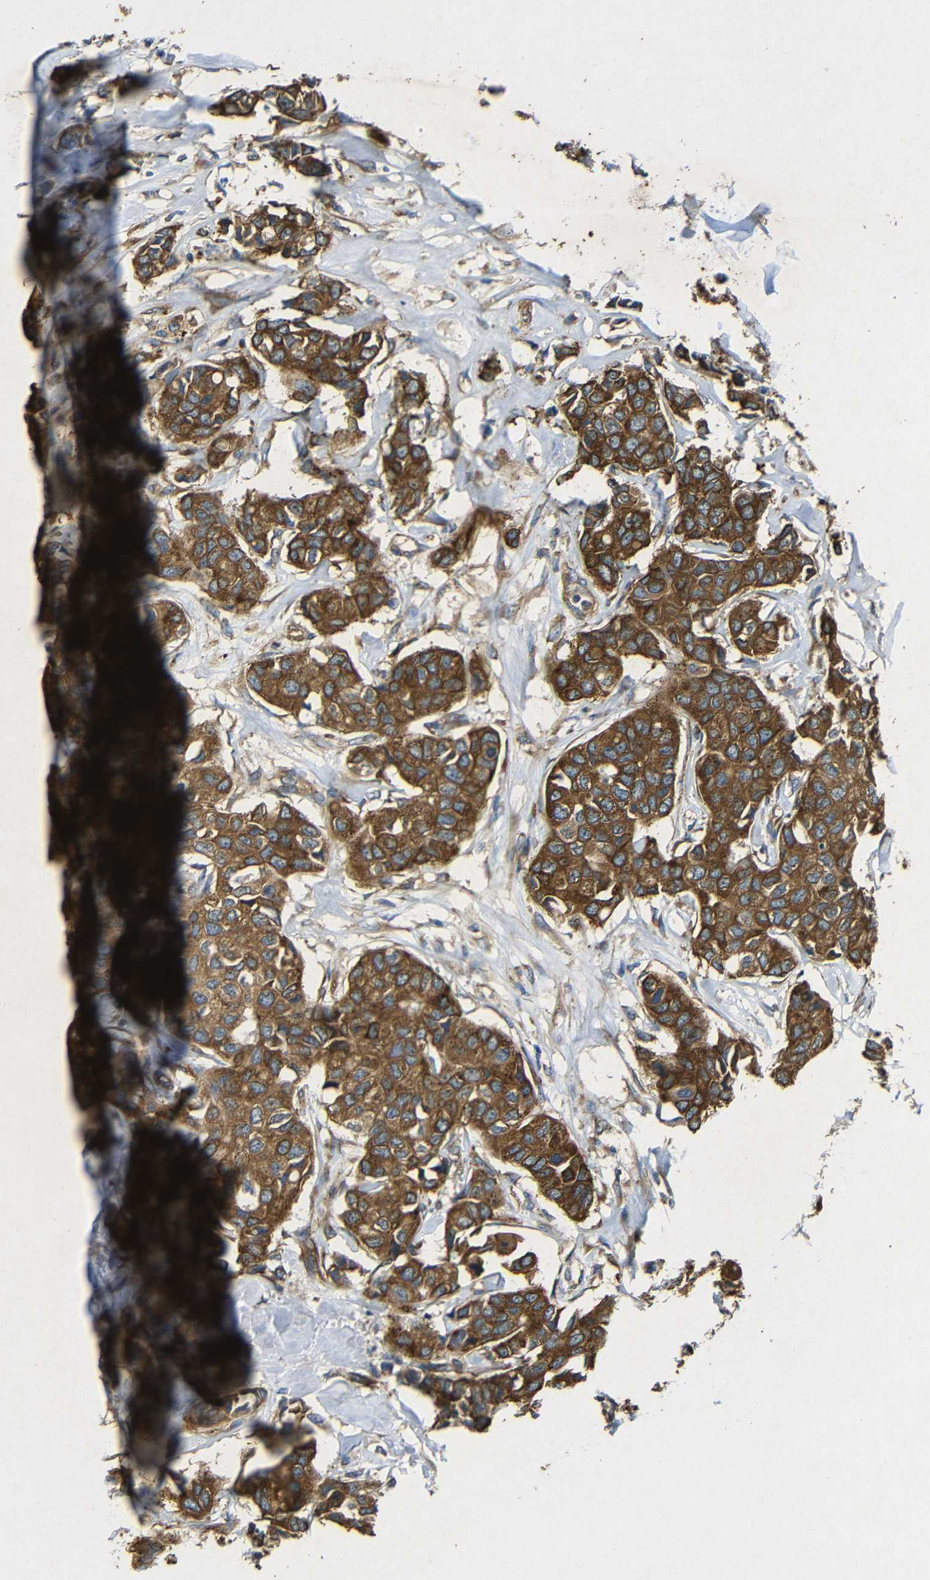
{"staining": {"intensity": "strong", "quantity": ">75%", "location": "cytoplasmic/membranous"}, "tissue": "breast cancer", "cell_type": "Tumor cells", "image_type": "cancer", "snomed": [{"axis": "morphology", "description": "Duct carcinoma"}, {"axis": "topography", "description": "Breast"}], "caption": "Breast cancer (intraductal carcinoma) stained with a protein marker exhibits strong staining in tumor cells.", "gene": "BTF3", "patient": {"sex": "female", "age": 80}}